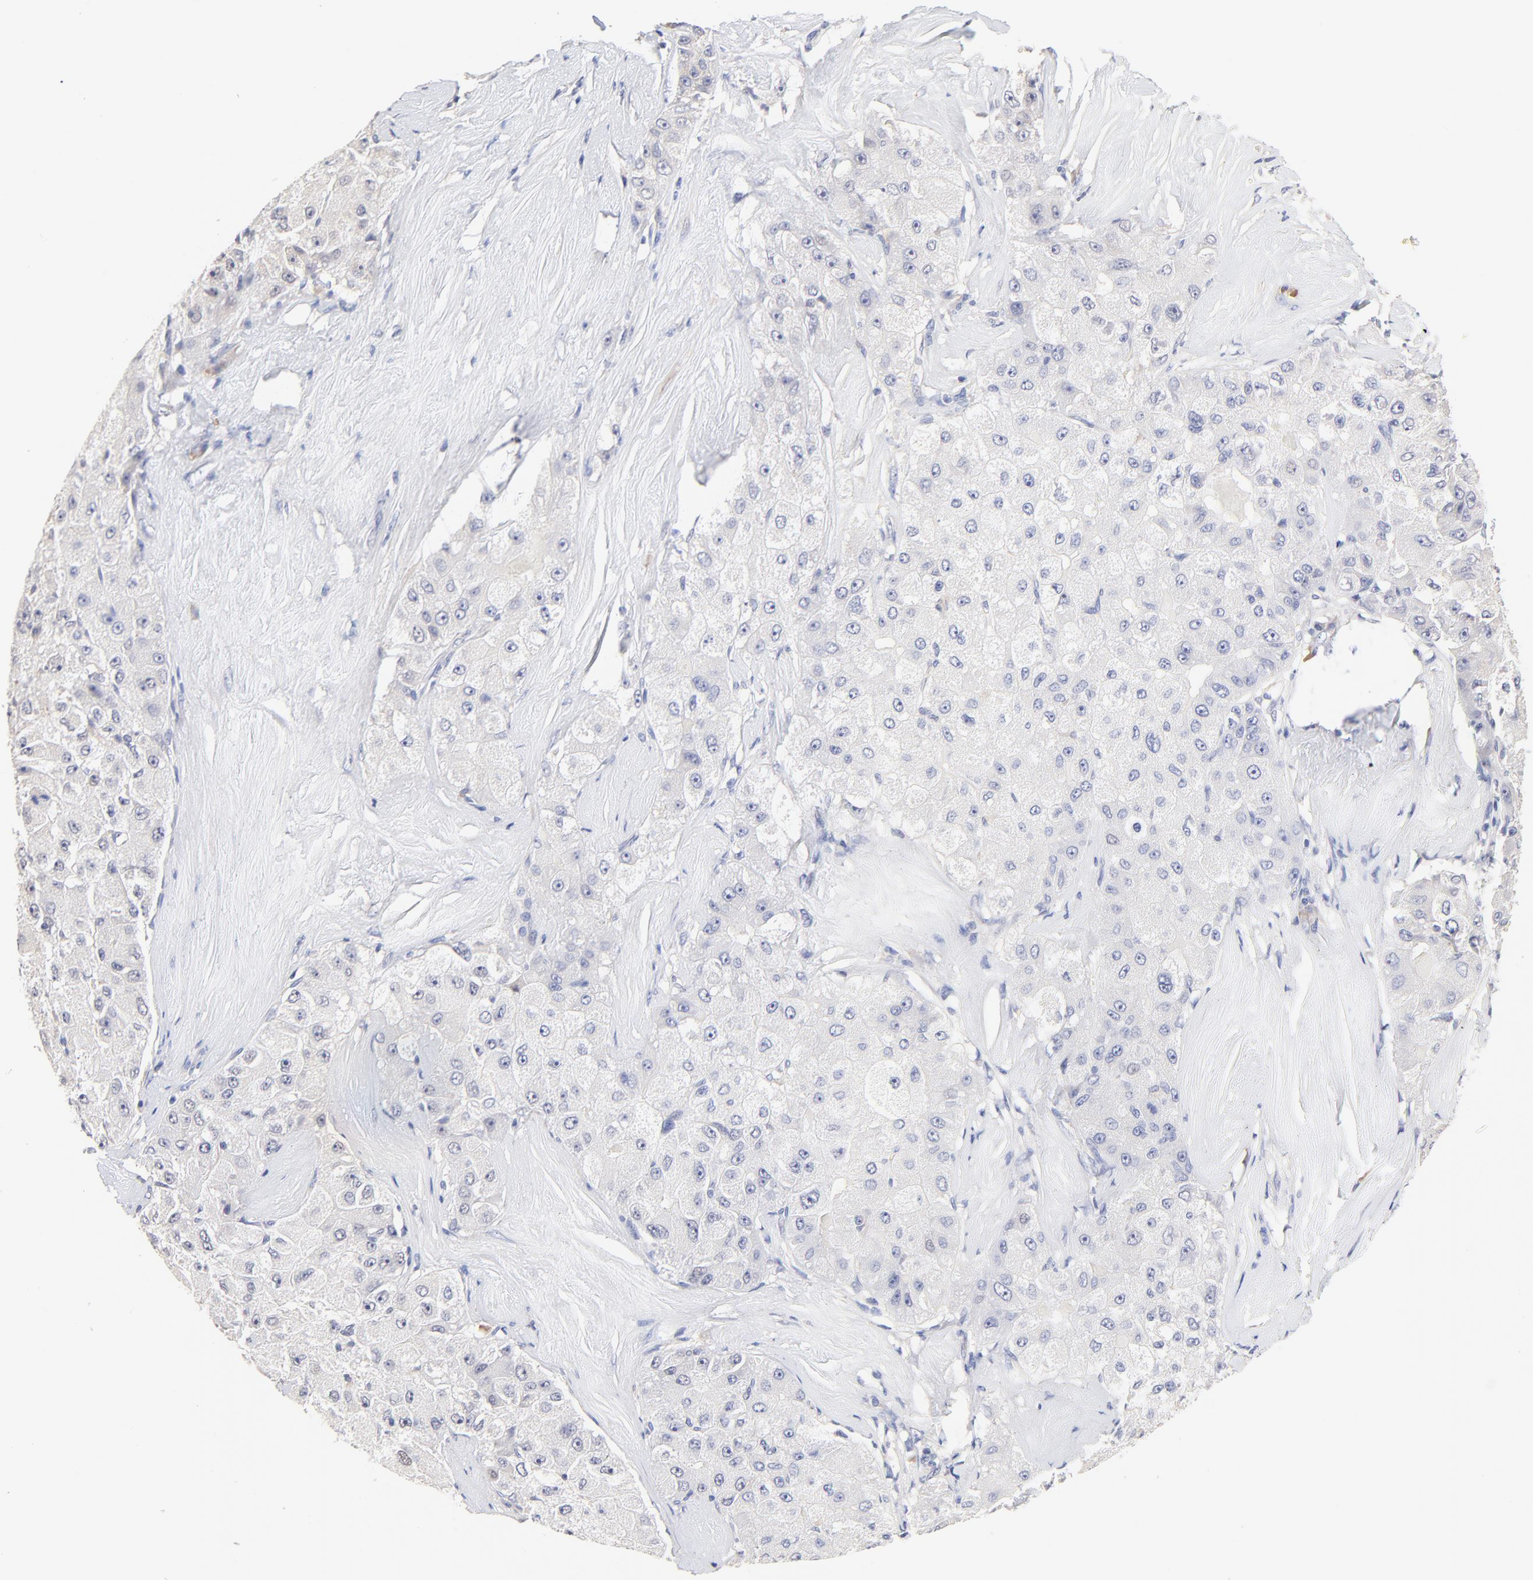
{"staining": {"intensity": "negative", "quantity": "none", "location": "none"}, "tissue": "liver cancer", "cell_type": "Tumor cells", "image_type": "cancer", "snomed": [{"axis": "morphology", "description": "Carcinoma, Hepatocellular, NOS"}, {"axis": "topography", "description": "Liver"}], "caption": "IHC histopathology image of neoplastic tissue: liver cancer stained with DAB displays no significant protein positivity in tumor cells.", "gene": "TWNK", "patient": {"sex": "male", "age": 80}}